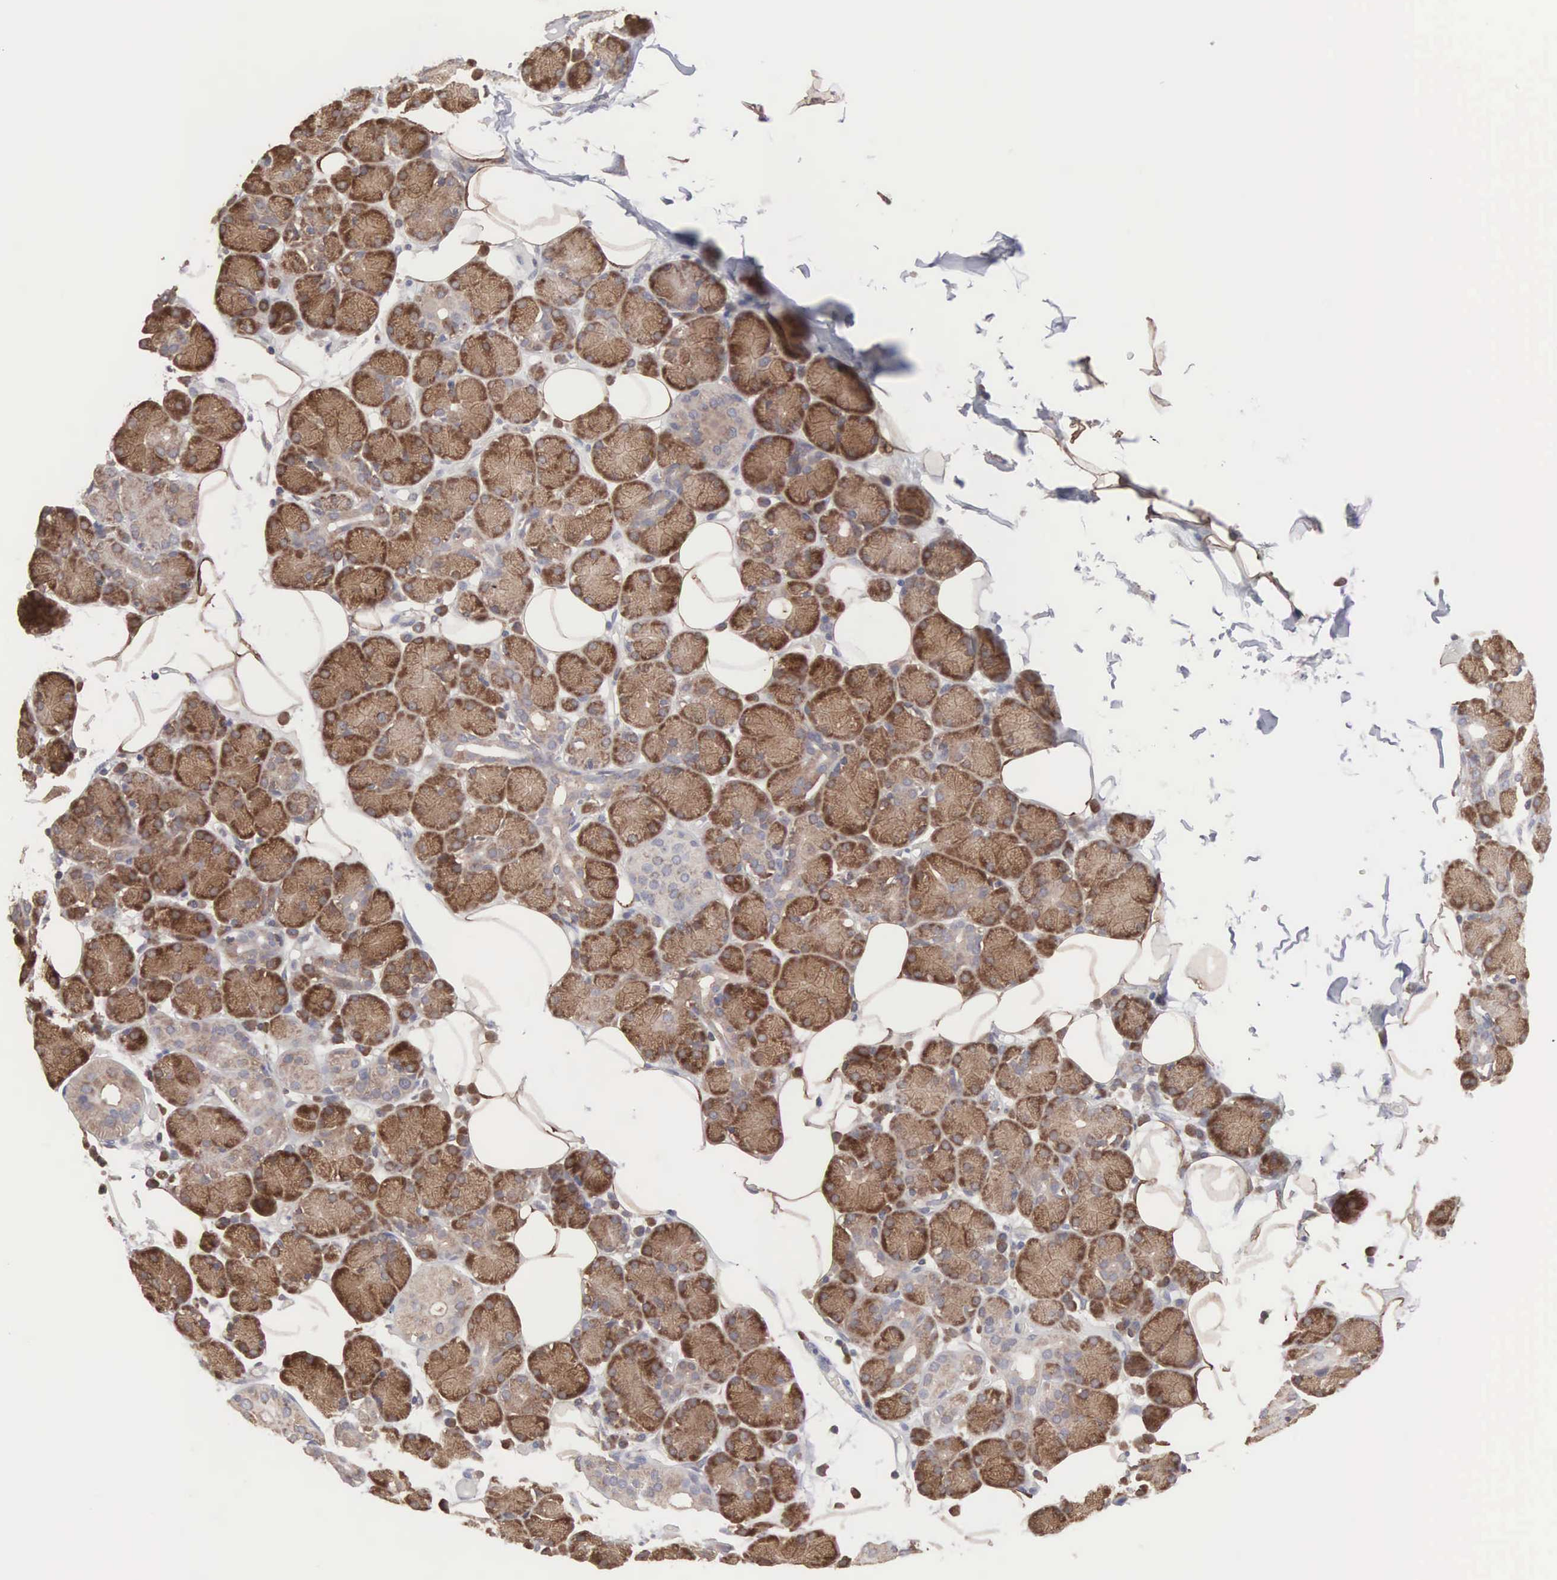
{"staining": {"intensity": "moderate", "quantity": "25%-75%", "location": "cytoplasmic/membranous"}, "tissue": "salivary gland", "cell_type": "Glandular cells", "image_type": "normal", "snomed": [{"axis": "morphology", "description": "Normal tissue, NOS"}, {"axis": "topography", "description": "Salivary gland"}], "caption": "A photomicrograph showing moderate cytoplasmic/membranous positivity in approximately 25%-75% of glandular cells in normal salivary gland, as visualized by brown immunohistochemical staining.", "gene": "MTHFD1", "patient": {"sex": "male", "age": 54}}